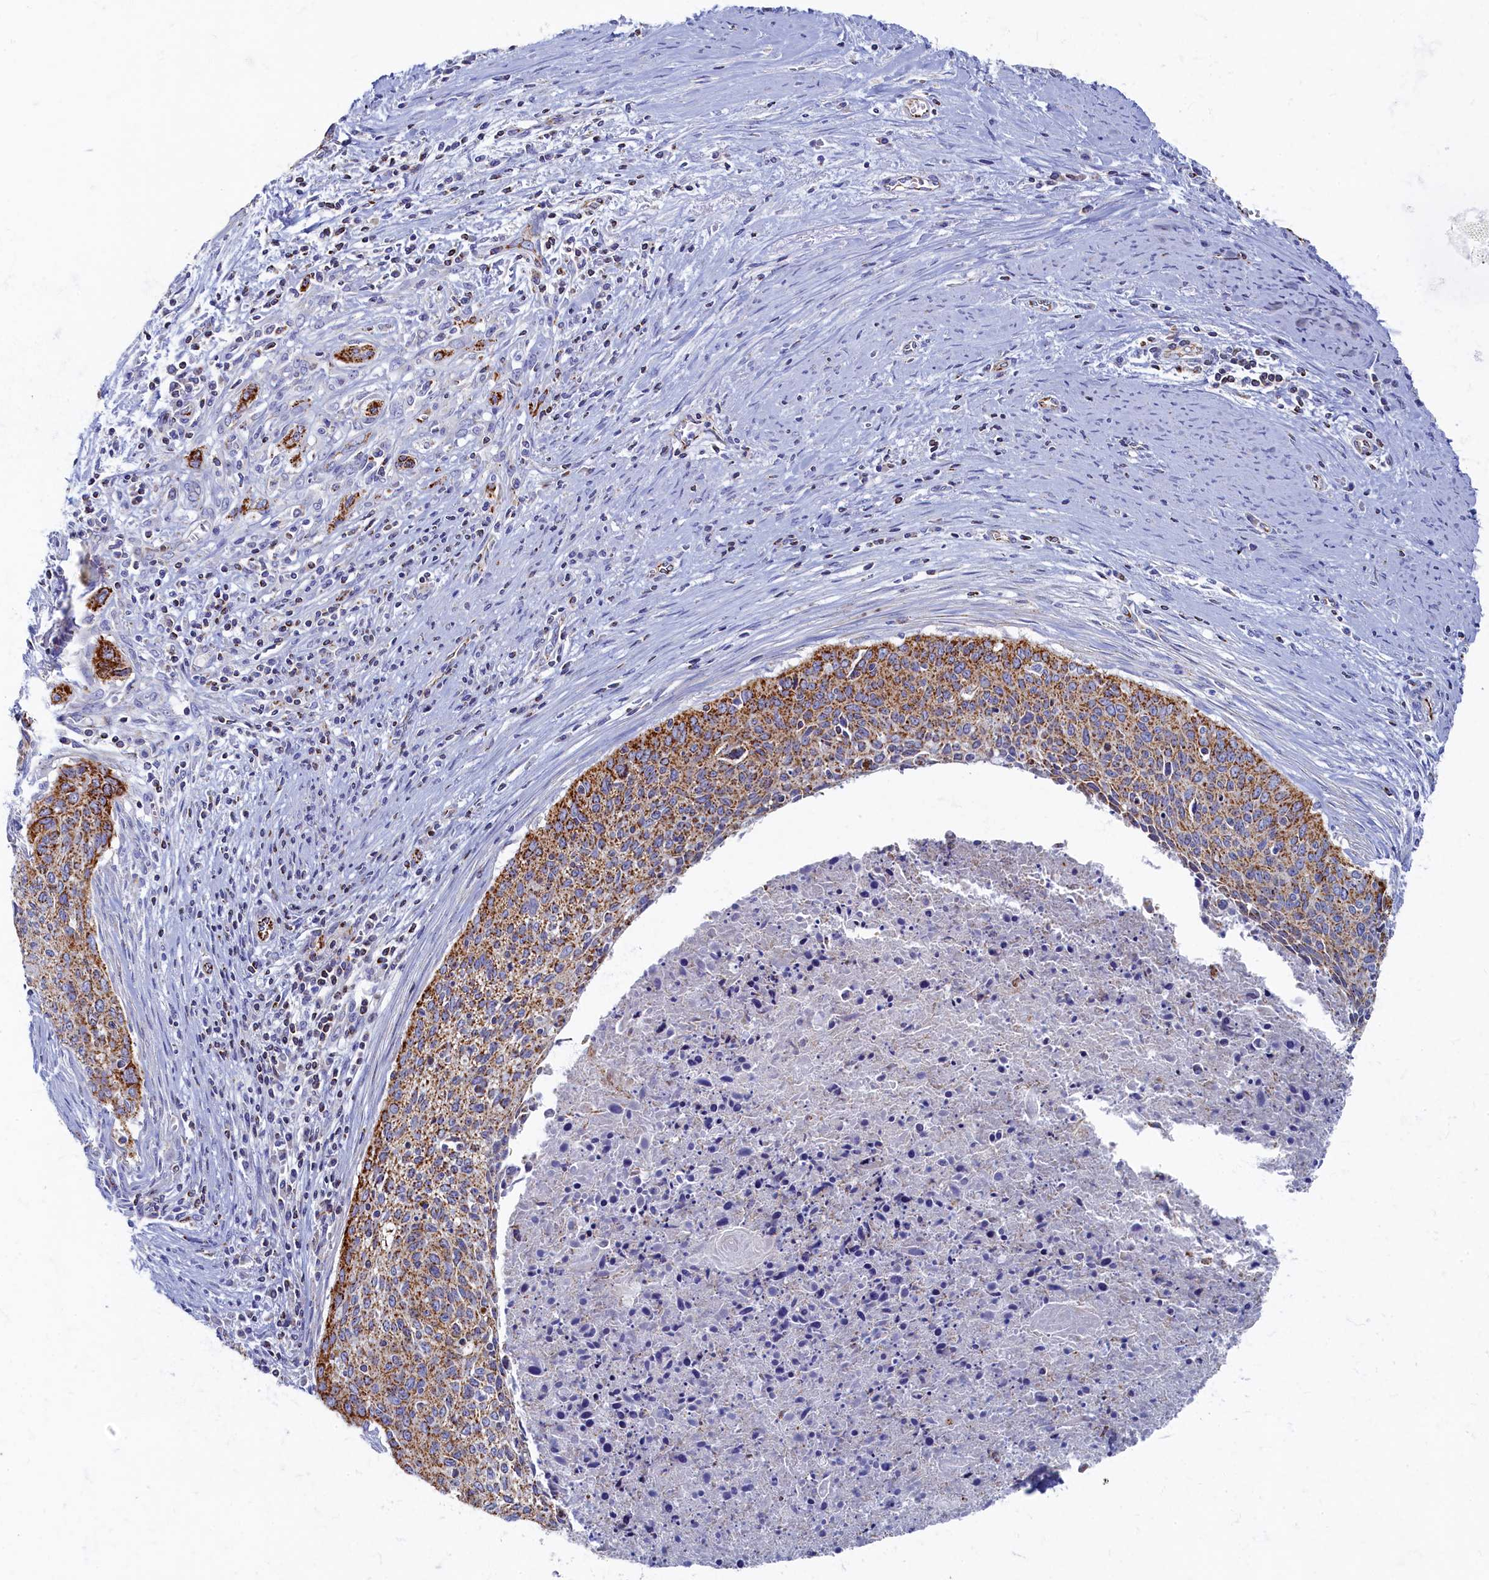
{"staining": {"intensity": "moderate", "quantity": "25%-75%", "location": "cytoplasmic/membranous"}, "tissue": "cervical cancer", "cell_type": "Tumor cells", "image_type": "cancer", "snomed": [{"axis": "morphology", "description": "Squamous cell carcinoma, NOS"}, {"axis": "topography", "description": "Cervix"}], "caption": "This is an image of immunohistochemistry (IHC) staining of cervical cancer, which shows moderate positivity in the cytoplasmic/membranous of tumor cells.", "gene": "OCIAD2", "patient": {"sex": "female", "age": 55}}